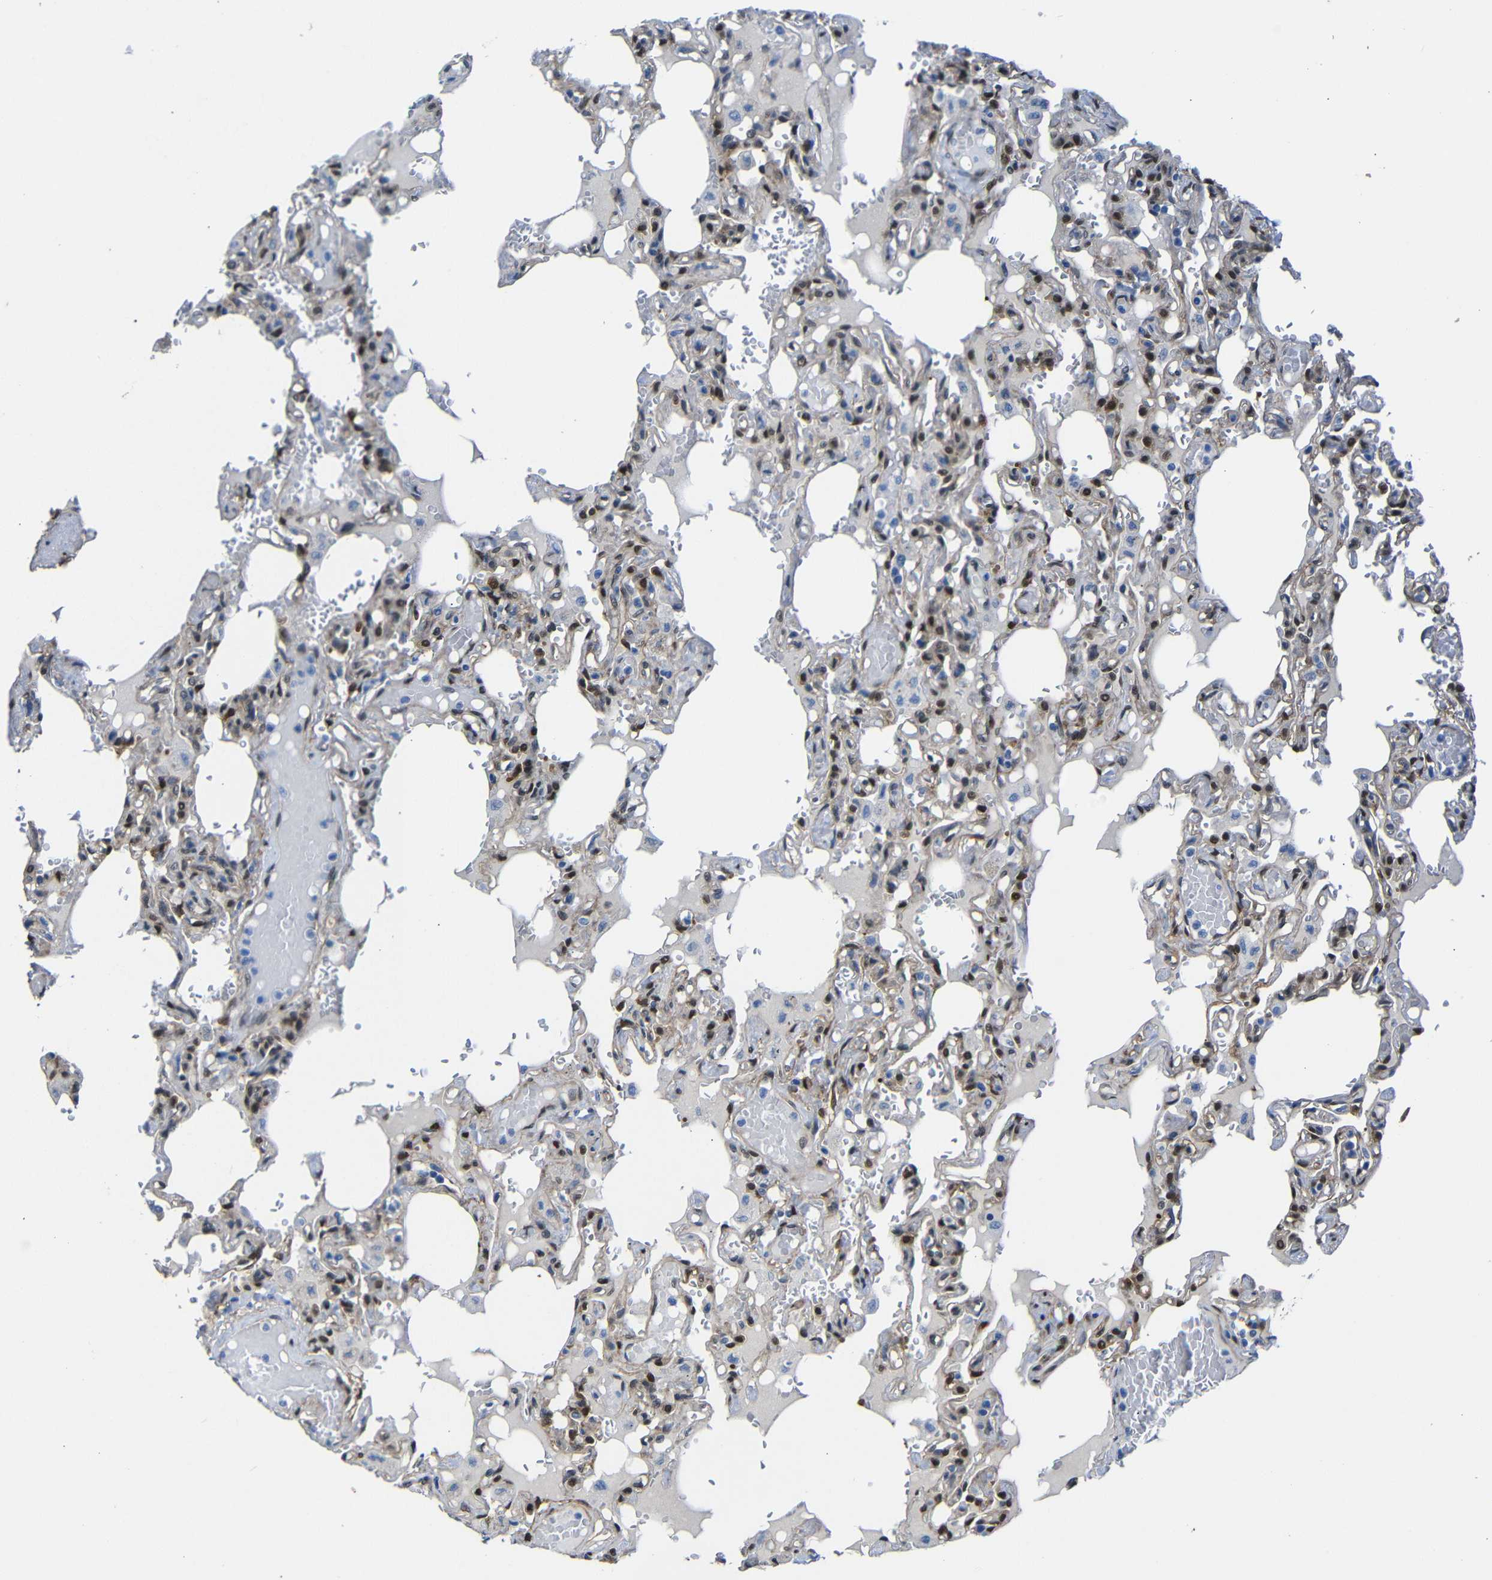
{"staining": {"intensity": "moderate", "quantity": "25%-75%", "location": "nuclear"}, "tissue": "lung", "cell_type": "Alveolar cells", "image_type": "normal", "snomed": [{"axis": "morphology", "description": "Normal tissue, NOS"}, {"axis": "topography", "description": "Lung"}], "caption": "Moderate nuclear protein expression is appreciated in about 25%-75% of alveolar cells in lung.", "gene": "YAP1", "patient": {"sex": "male", "age": 21}}